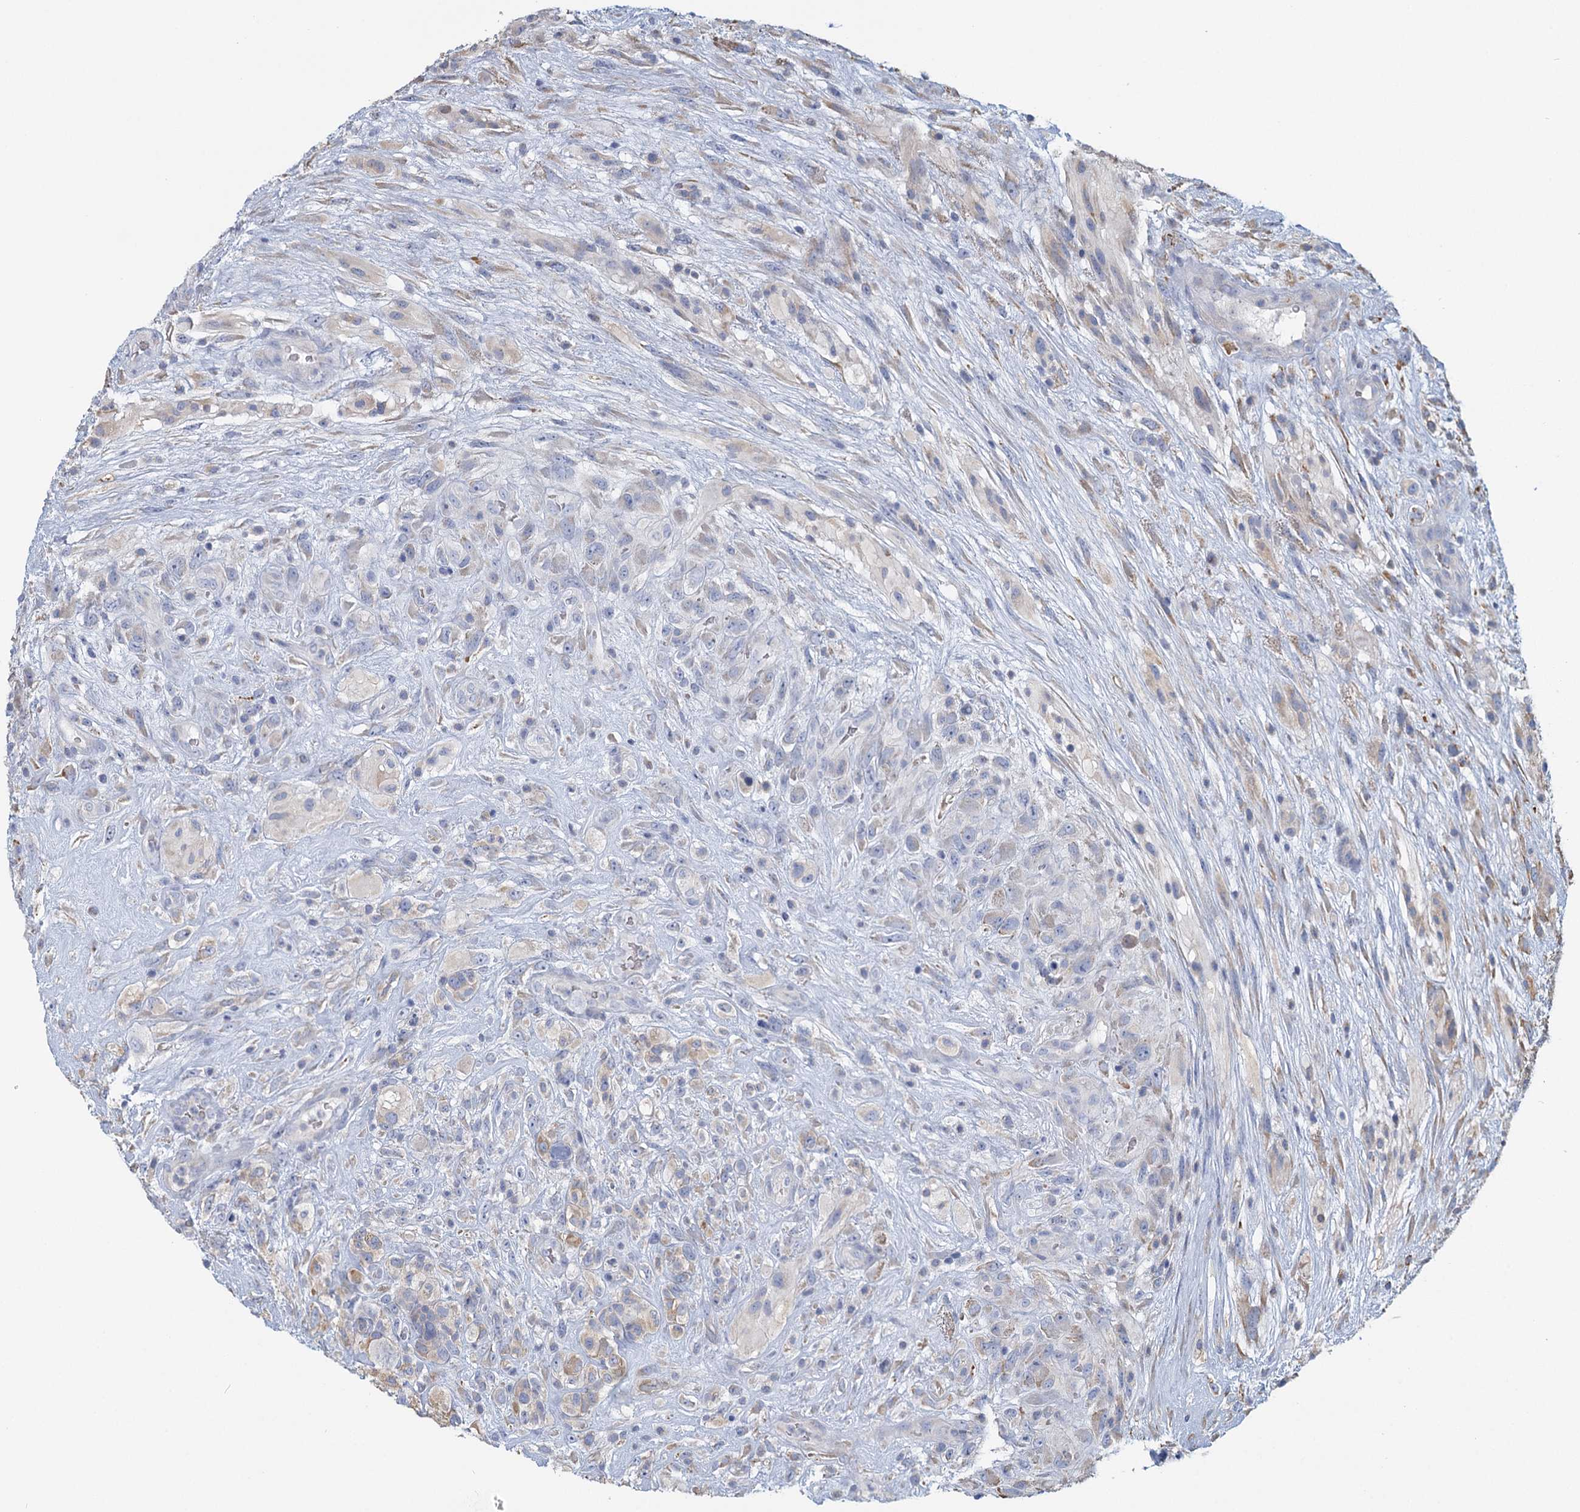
{"staining": {"intensity": "negative", "quantity": "none", "location": "none"}, "tissue": "glioma", "cell_type": "Tumor cells", "image_type": "cancer", "snomed": [{"axis": "morphology", "description": "Glioma, malignant, High grade"}, {"axis": "topography", "description": "Brain"}], "caption": "Image shows no protein positivity in tumor cells of glioma tissue. (Immunohistochemistry, brightfield microscopy, high magnification).", "gene": "ANKRD16", "patient": {"sex": "male", "age": 61}}